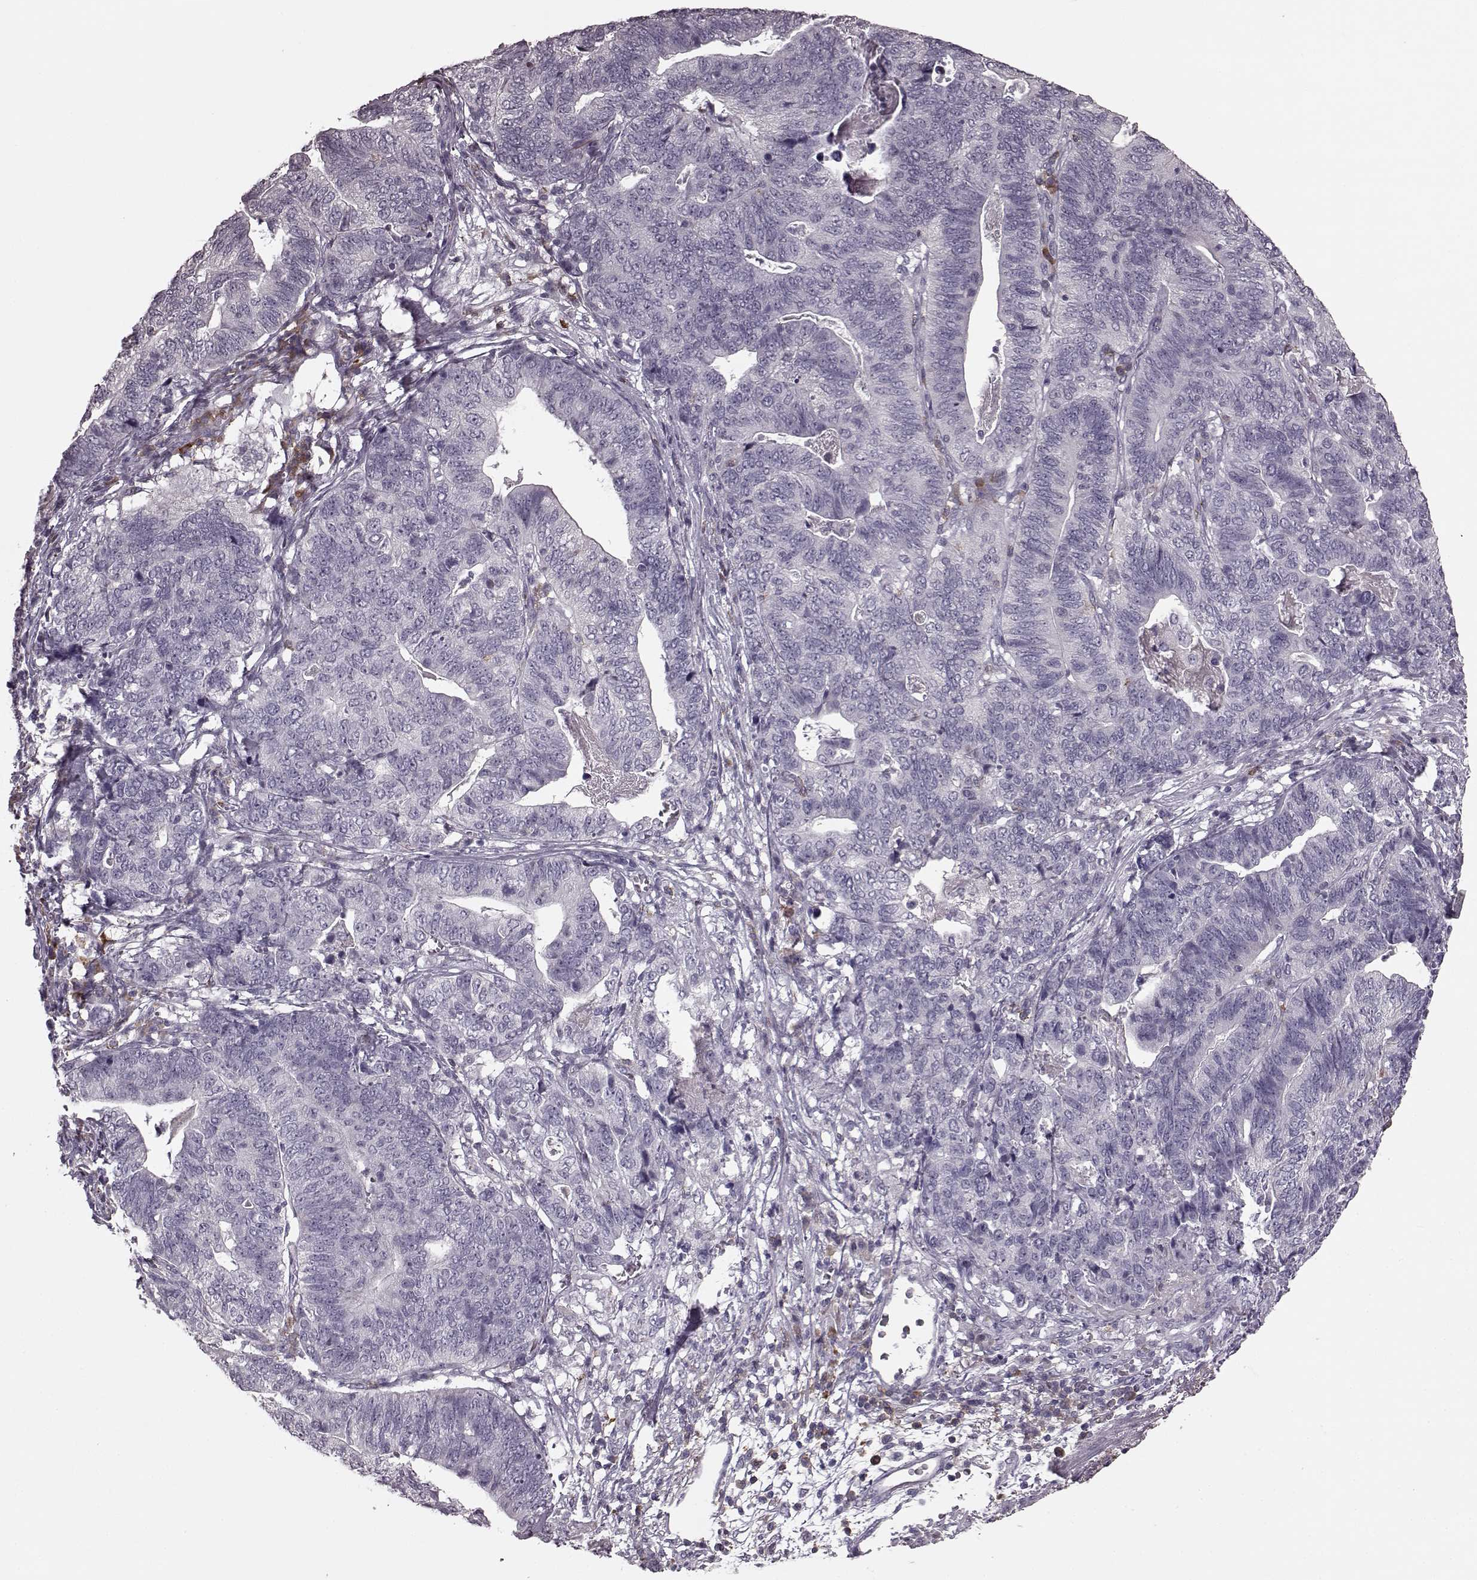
{"staining": {"intensity": "negative", "quantity": "none", "location": "none"}, "tissue": "stomach cancer", "cell_type": "Tumor cells", "image_type": "cancer", "snomed": [{"axis": "morphology", "description": "Adenocarcinoma, NOS"}, {"axis": "topography", "description": "Stomach, upper"}], "caption": "This is an immunohistochemistry image of human stomach cancer. There is no staining in tumor cells.", "gene": "CD28", "patient": {"sex": "female", "age": 67}}